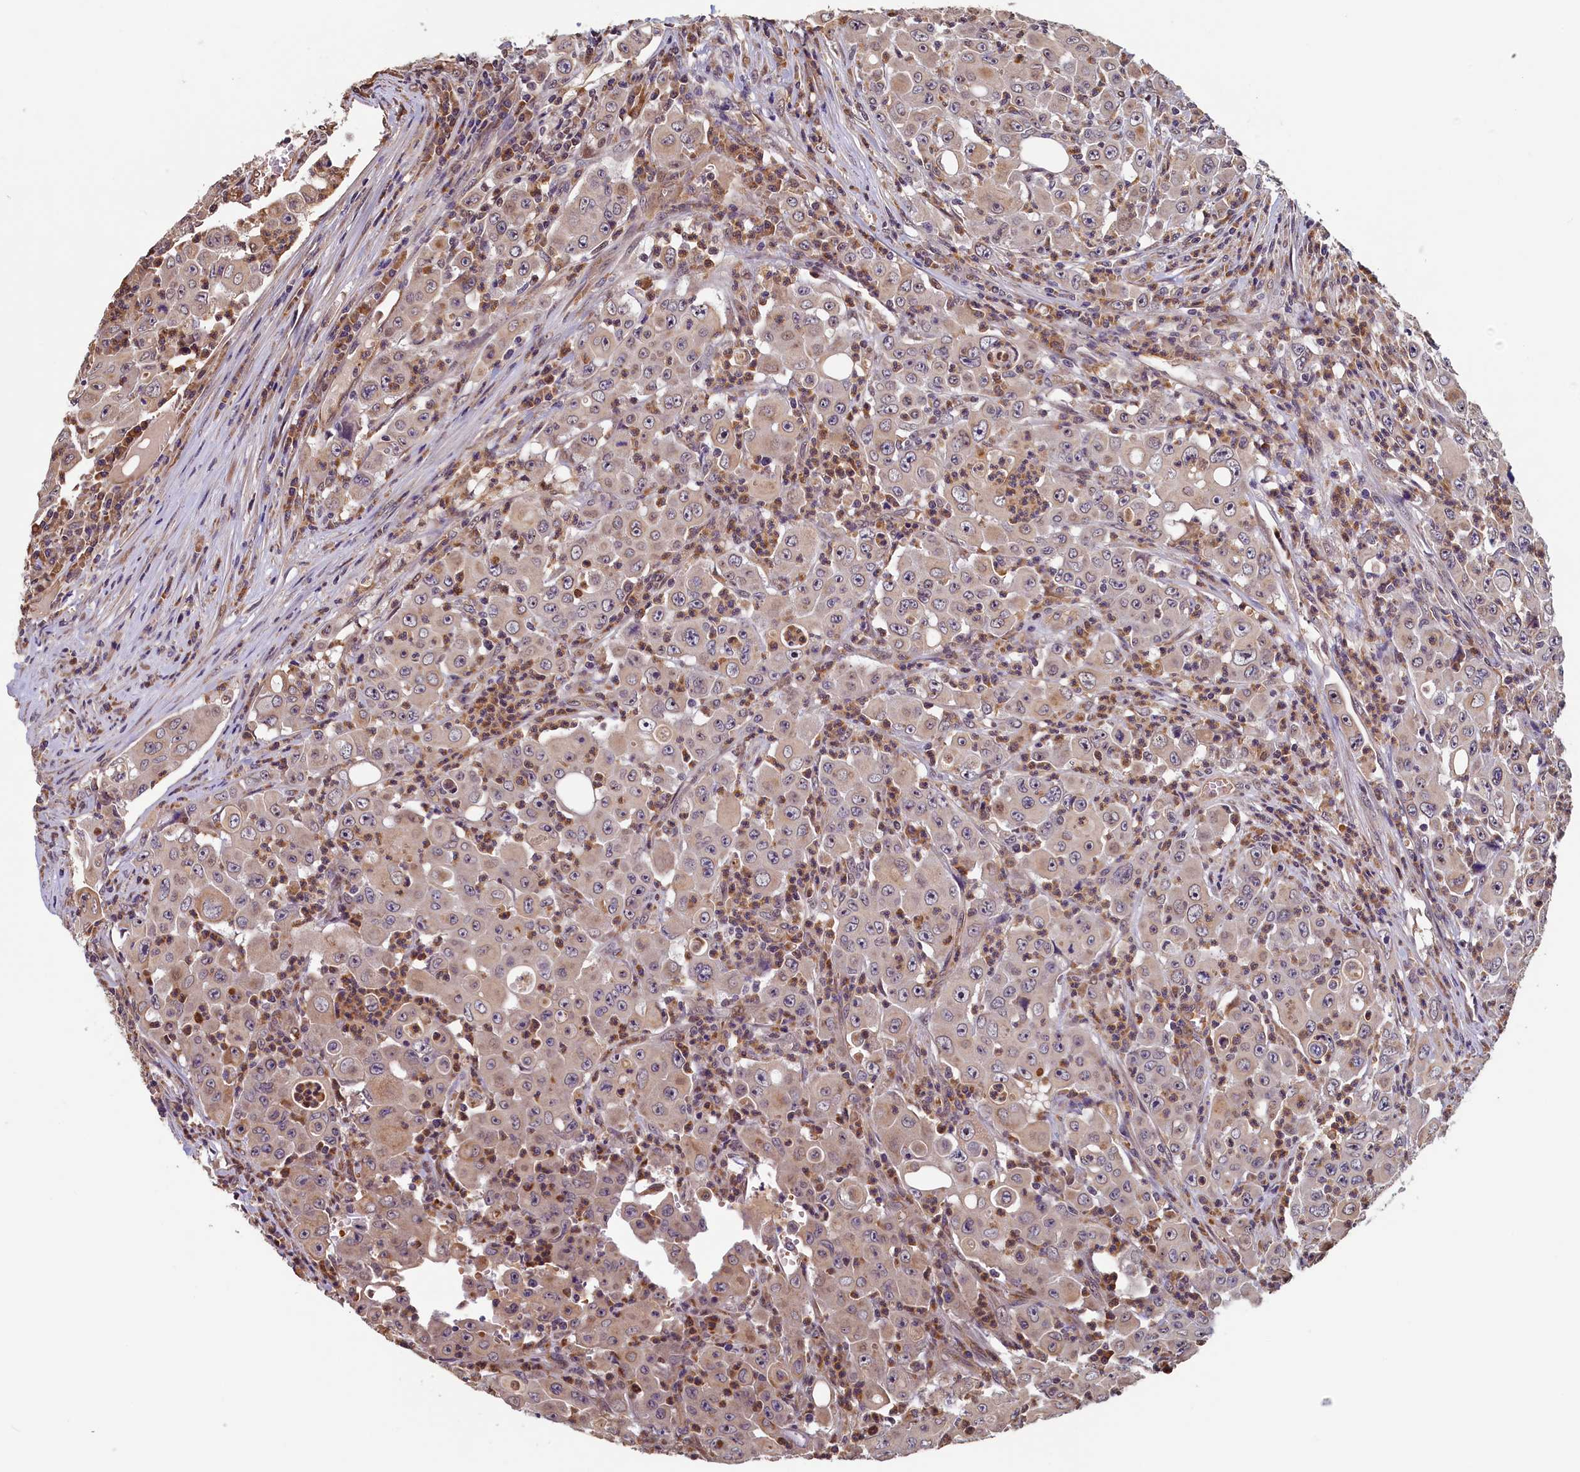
{"staining": {"intensity": "weak", "quantity": "25%-75%", "location": "cytoplasmic/membranous"}, "tissue": "colorectal cancer", "cell_type": "Tumor cells", "image_type": "cancer", "snomed": [{"axis": "morphology", "description": "Adenocarcinoma, NOS"}, {"axis": "topography", "description": "Colon"}], "caption": "Colorectal cancer stained for a protein exhibits weak cytoplasmic/membranous positivity in tumor cells.", "gene": "ACSBG1", "patient": {"sex": "male", "age": 51}}